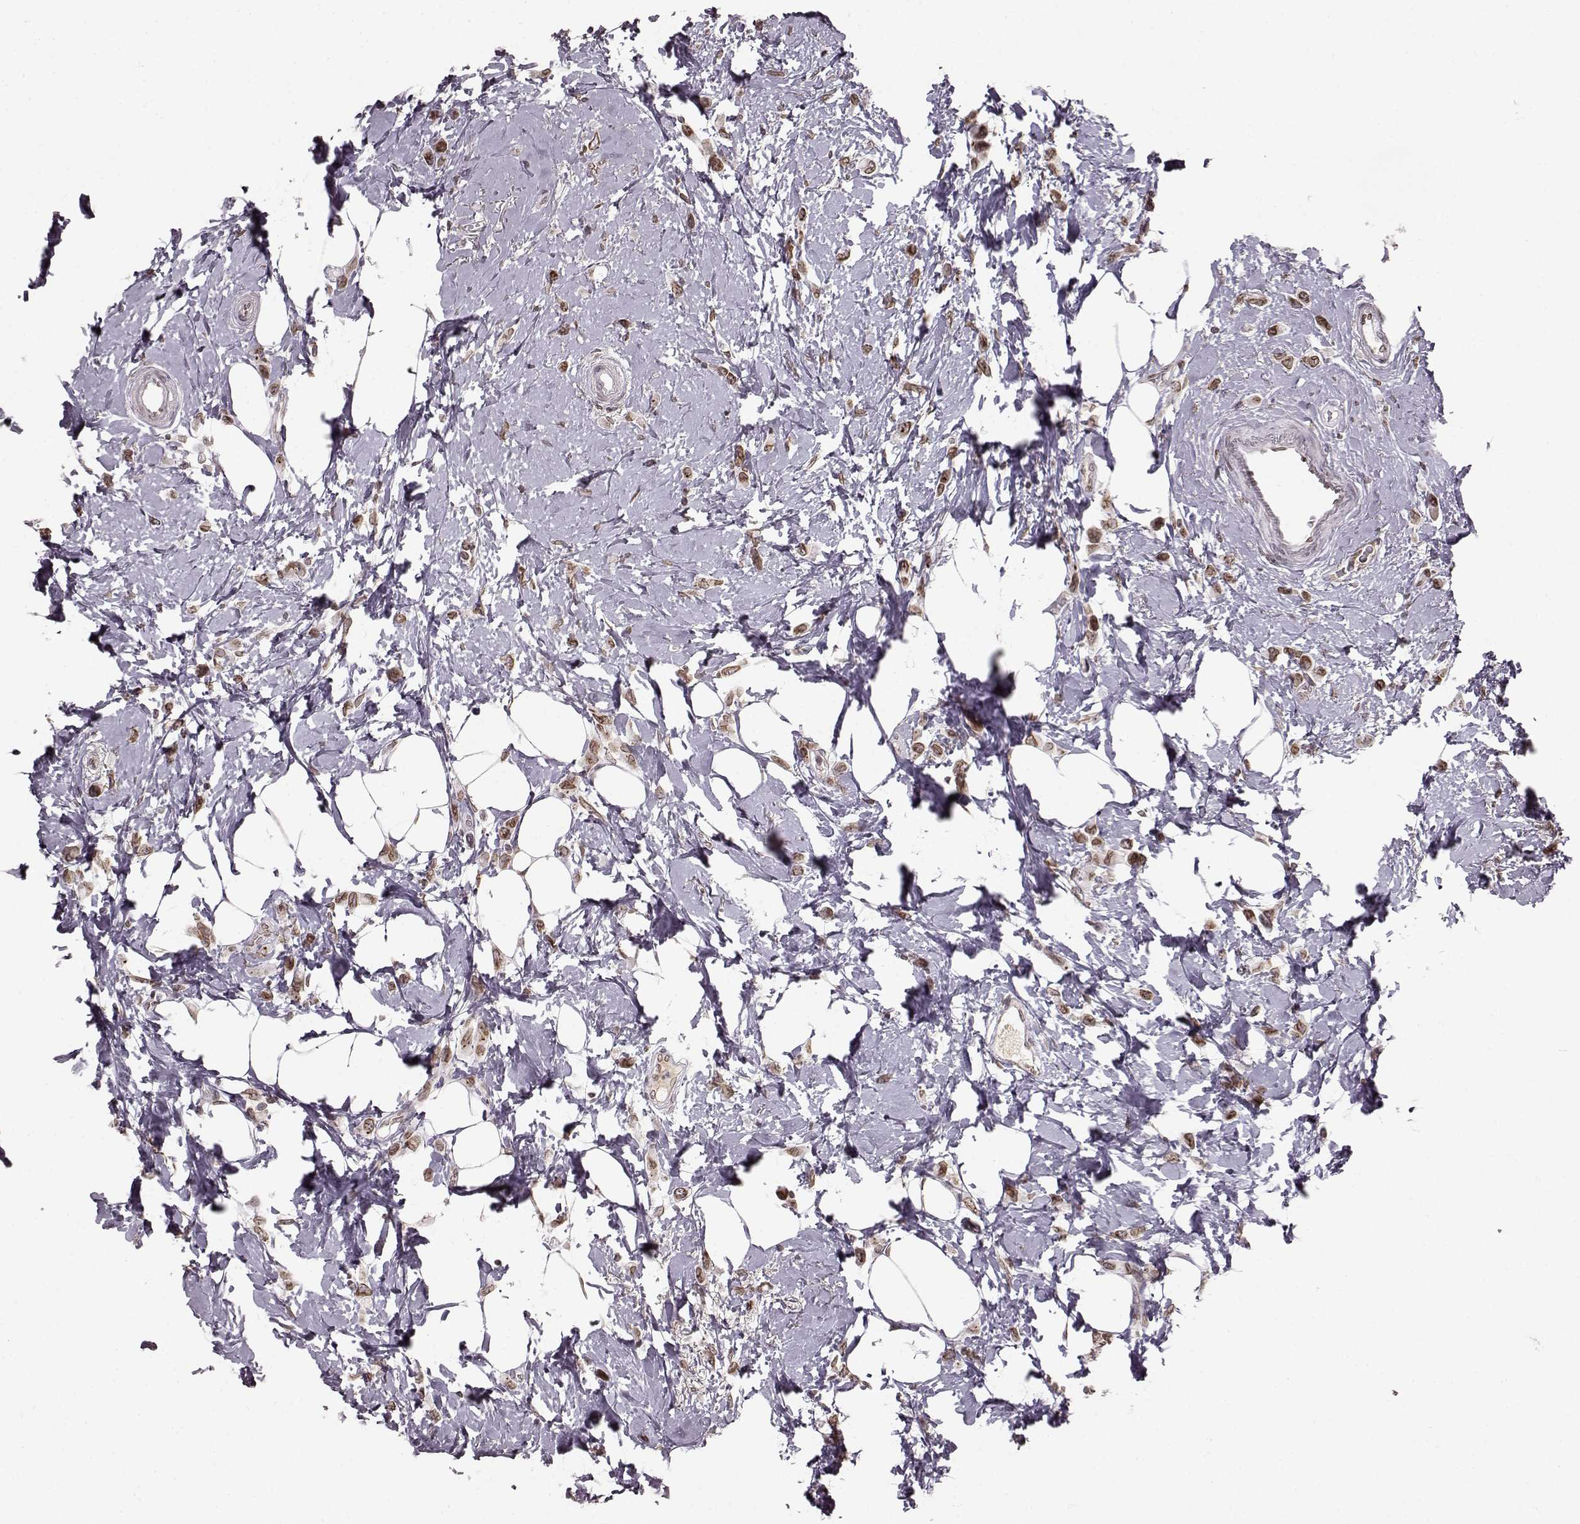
{"staining": {"intensity": "moderate", "quantity": ">75%", "location": "cytoplasmic/membranous,nuclear"}, "tissue": "breast cancer", "cell_type": "Tumor cells", "image_type": "cancer", "snomed": [{"axis": "morphology", "description": "Lobular carcinoma"}, {"axis": "topography", "description": "Breast"}], "caption": "Lobular carcinoma (breast) stained with DAB IHC shows medium levels of moderate cytoplasmic/membranous and nuclear positivity in about >75% of tumor cells.", "gene": "DCAF12", "patient": {"sex": "female", "age": 66}}